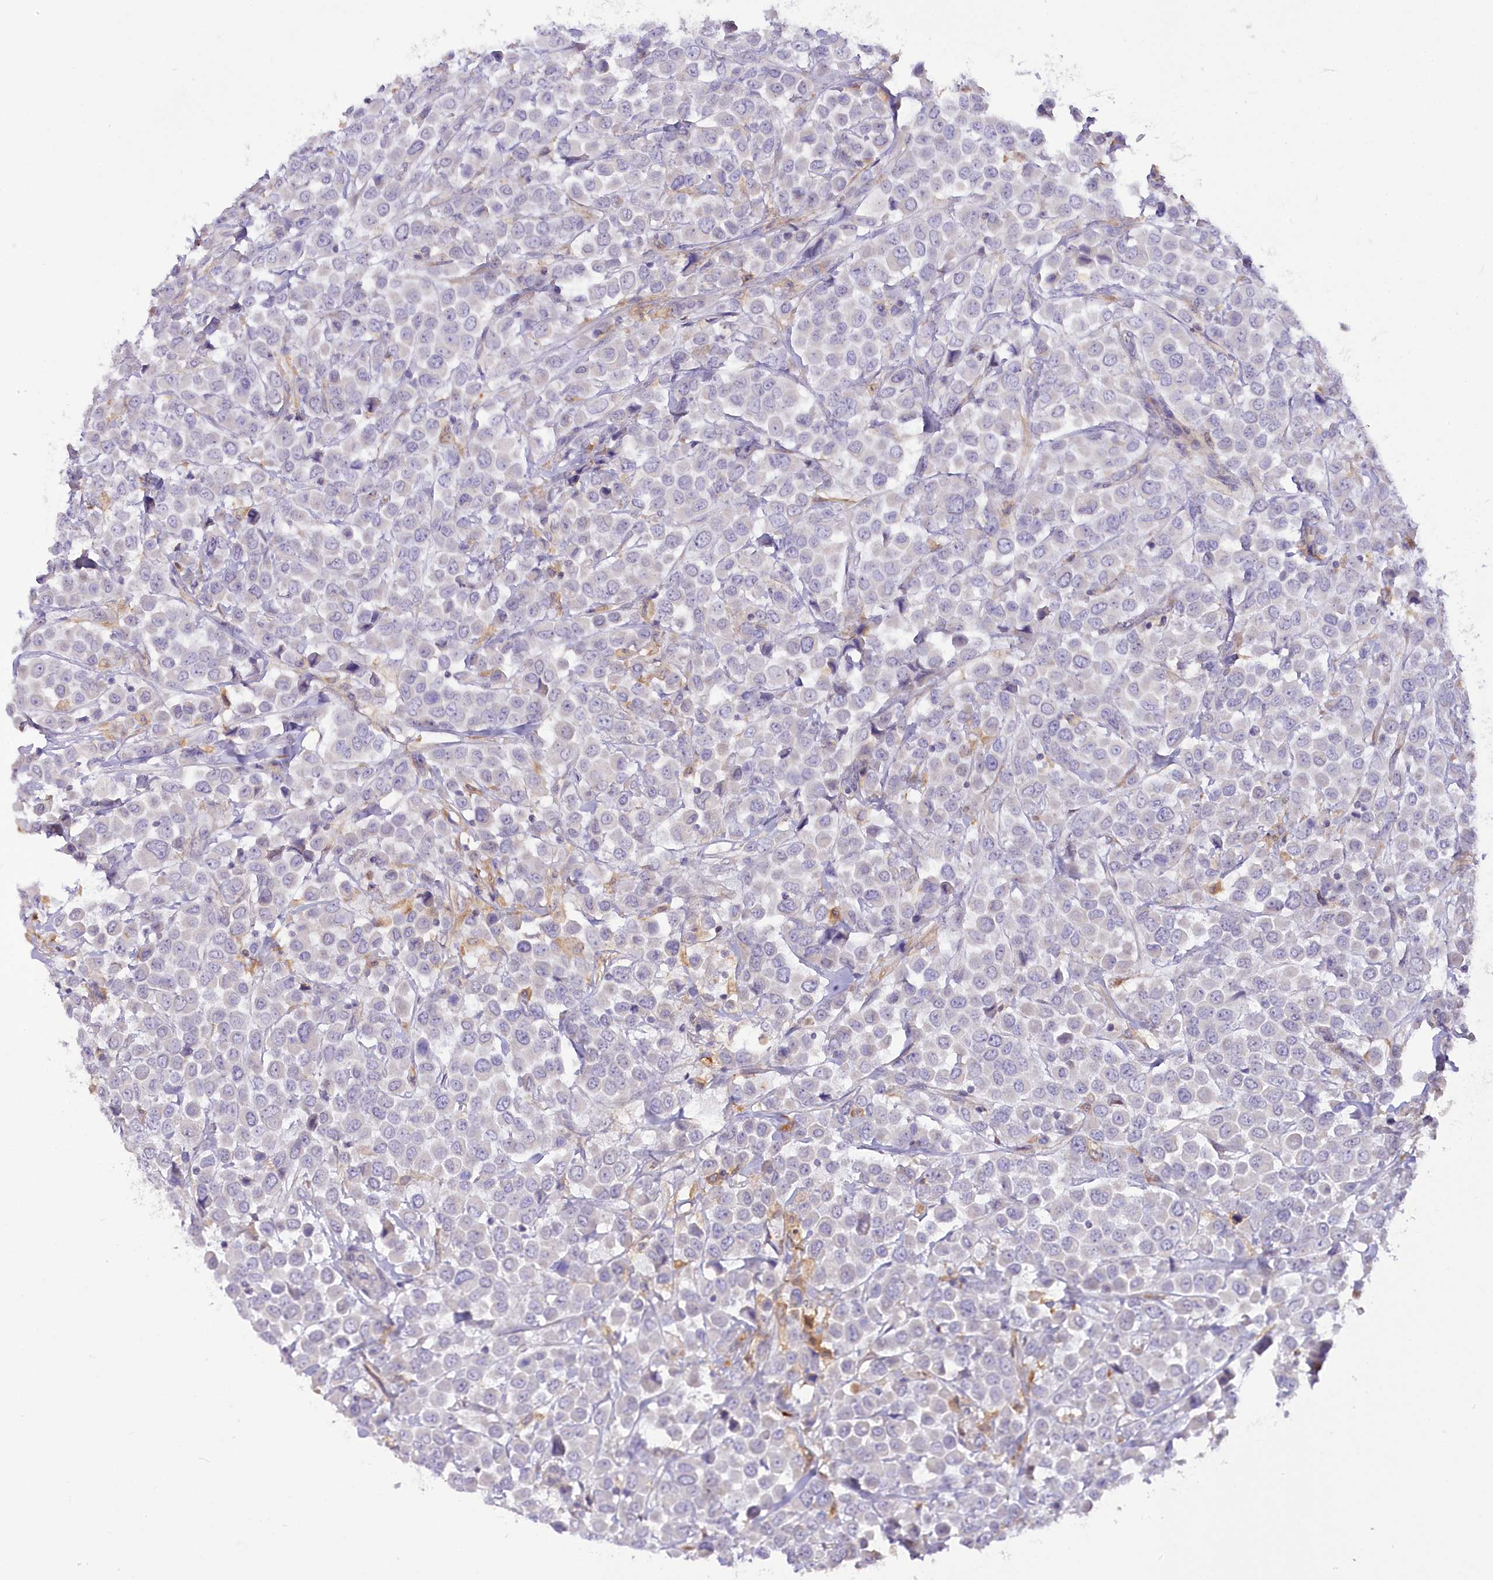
{"staining": {"intensity": "negative", "quantity": "none", "location": "none"}, "tissue": "breast cancer", "cell_type": "Tumor cells", "image_type": "cancer", "snomed": [{"axis": "morphology", "description": "Duct carcinoma"}, {"axis": "topography", "description": "Breast"}], "caption": "The IHC image has no significant staining in tumor cells of infiltrating ductal carcinoma (breast) tissue.", "gene": "DPYD", "patient": {"sex": "female", "age": 61}}